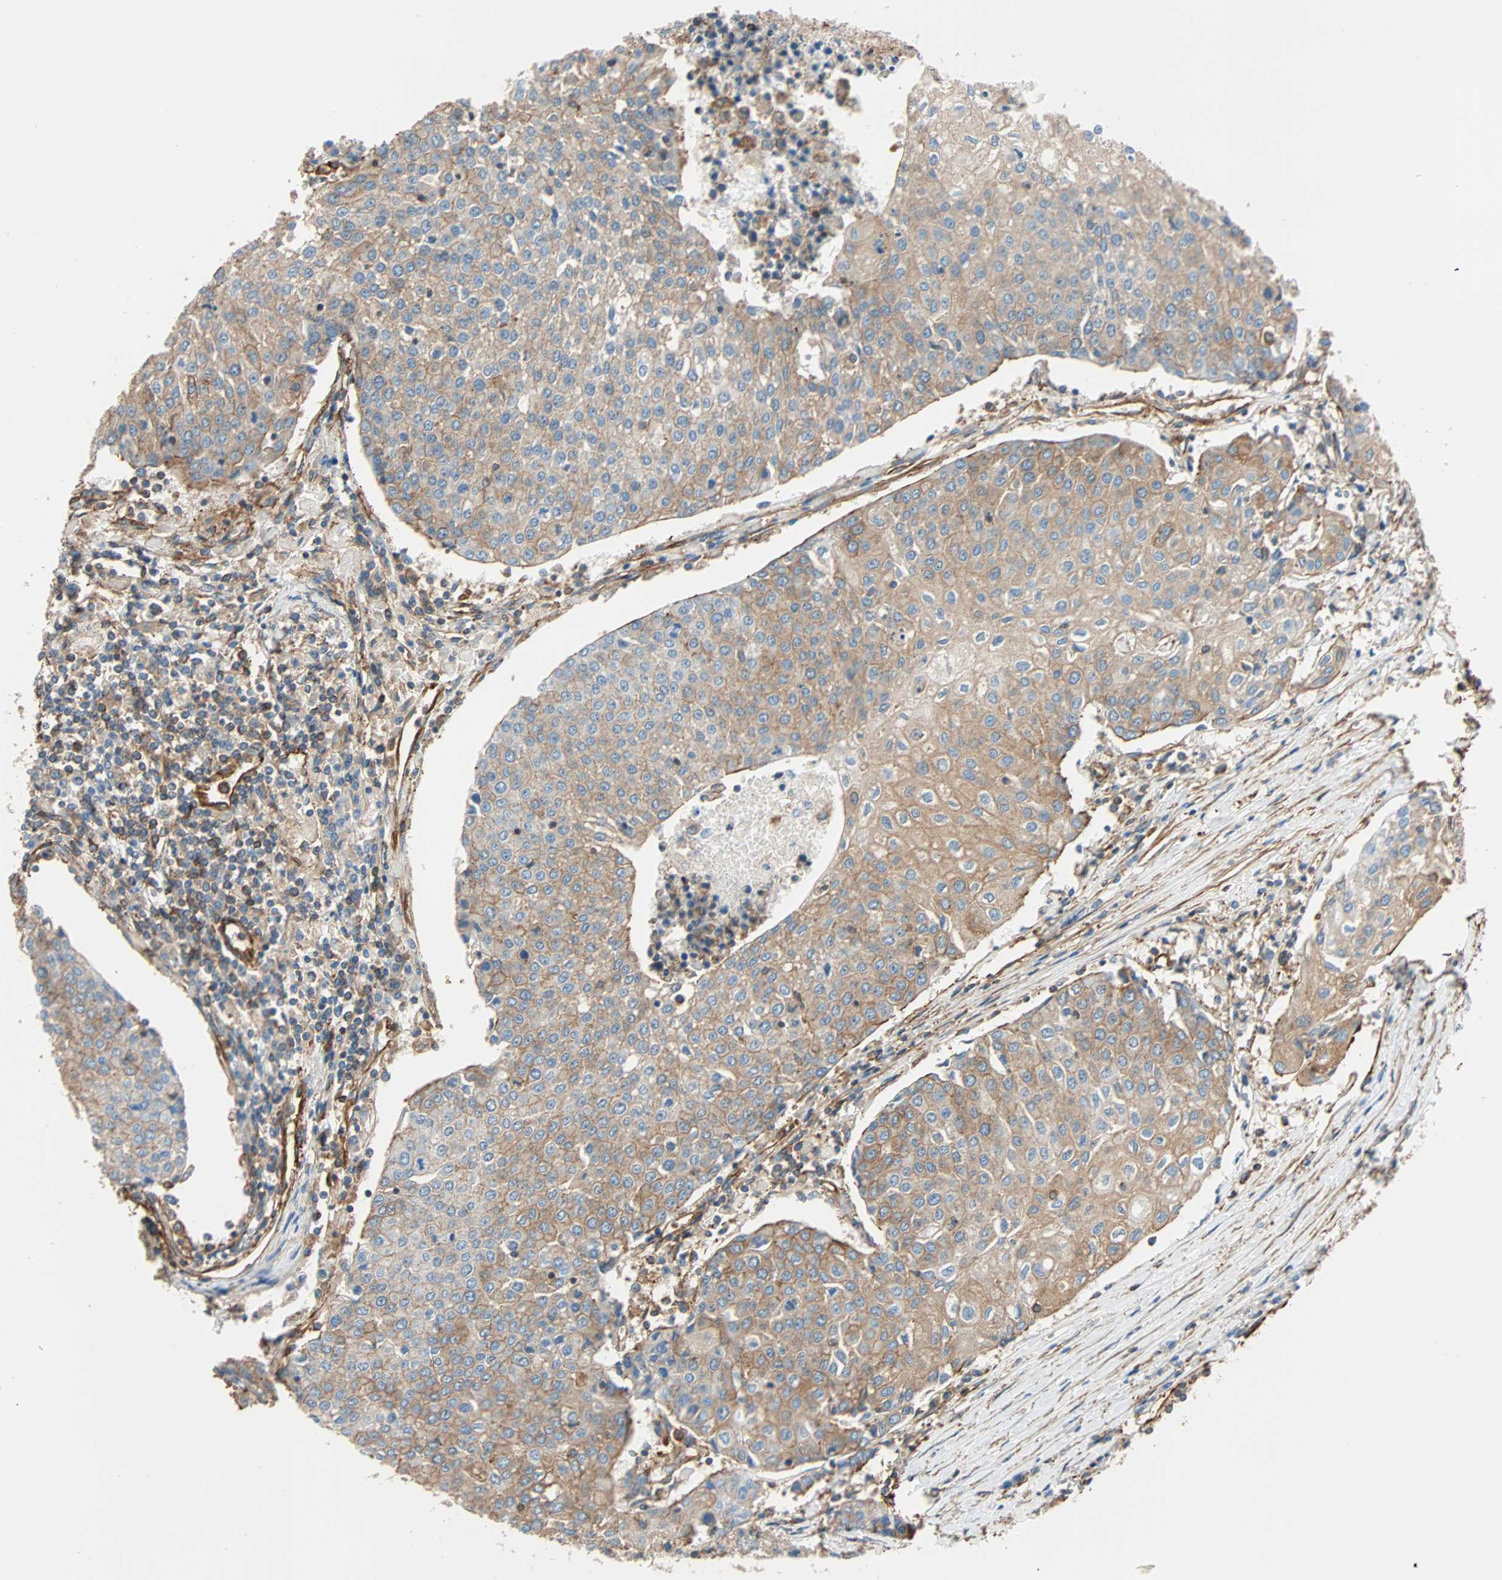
{"staining": {"intensity": "moderate", "quantity": "25%-75%", "location": "cytoplasmic/membranous"}, "tissue": "urothelial cancer", "cell_type": "Tumor cells", "image_type": "cancer", "snomed": [{"axis": "morphology", "description": "Urothelial carcinoma, High grade"}, {"axis": "topography", "description": "Urinary bladder"}], "caption": "Human high-grade urothelial carcinoma stained with a brown dye reveals moderate cytoplasmic/membranous positive staining in about 25%-75% of tumor cells.", "gene": "GALNT10", "patient": {"sex": "female", "age": 85}}